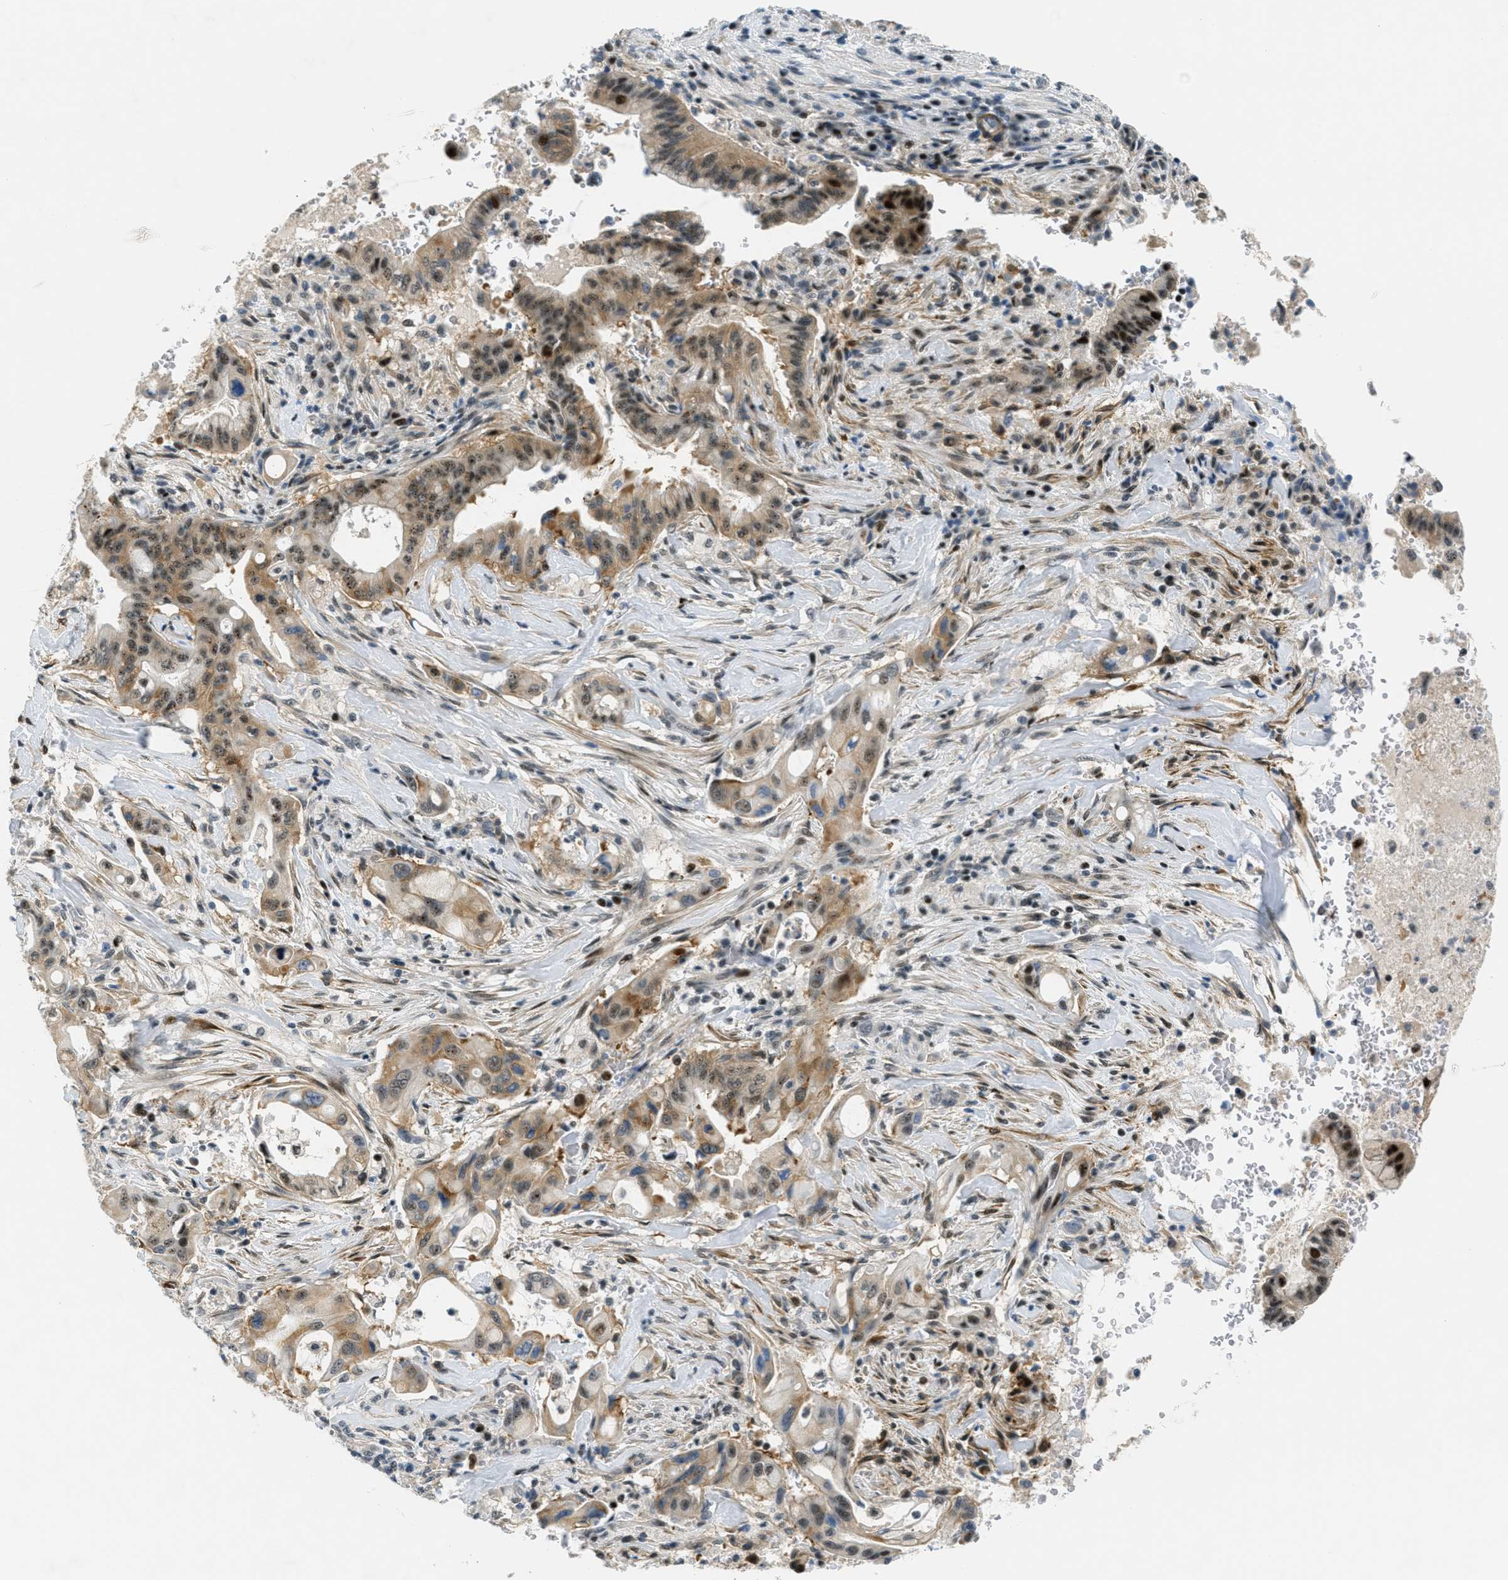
{"staining": {"intensity": "moderate", "quantity": ">75%", "location": "cytoplasmic/membranous,nuclear"}, "tissue": "pancreatic cancer", "cell_type": "Tumor cells", "image_type": "cancer", "snomed": [{"axis": "morphology", "description": "Adenocarcinoma, NOS"}, {"axis": "topography", "description": "Pancreas"}], "caption": "A histopathology image of human pancreatic cancer (adenocarcinoma) stained for a protein demonstrates moderate cytoplasmic/membranous and nuclear brown staining in tumor cells. Nuclei are stained in blue.", "gene": "ZDHHC23", "patient": {"sex": "female", "age": 73}}